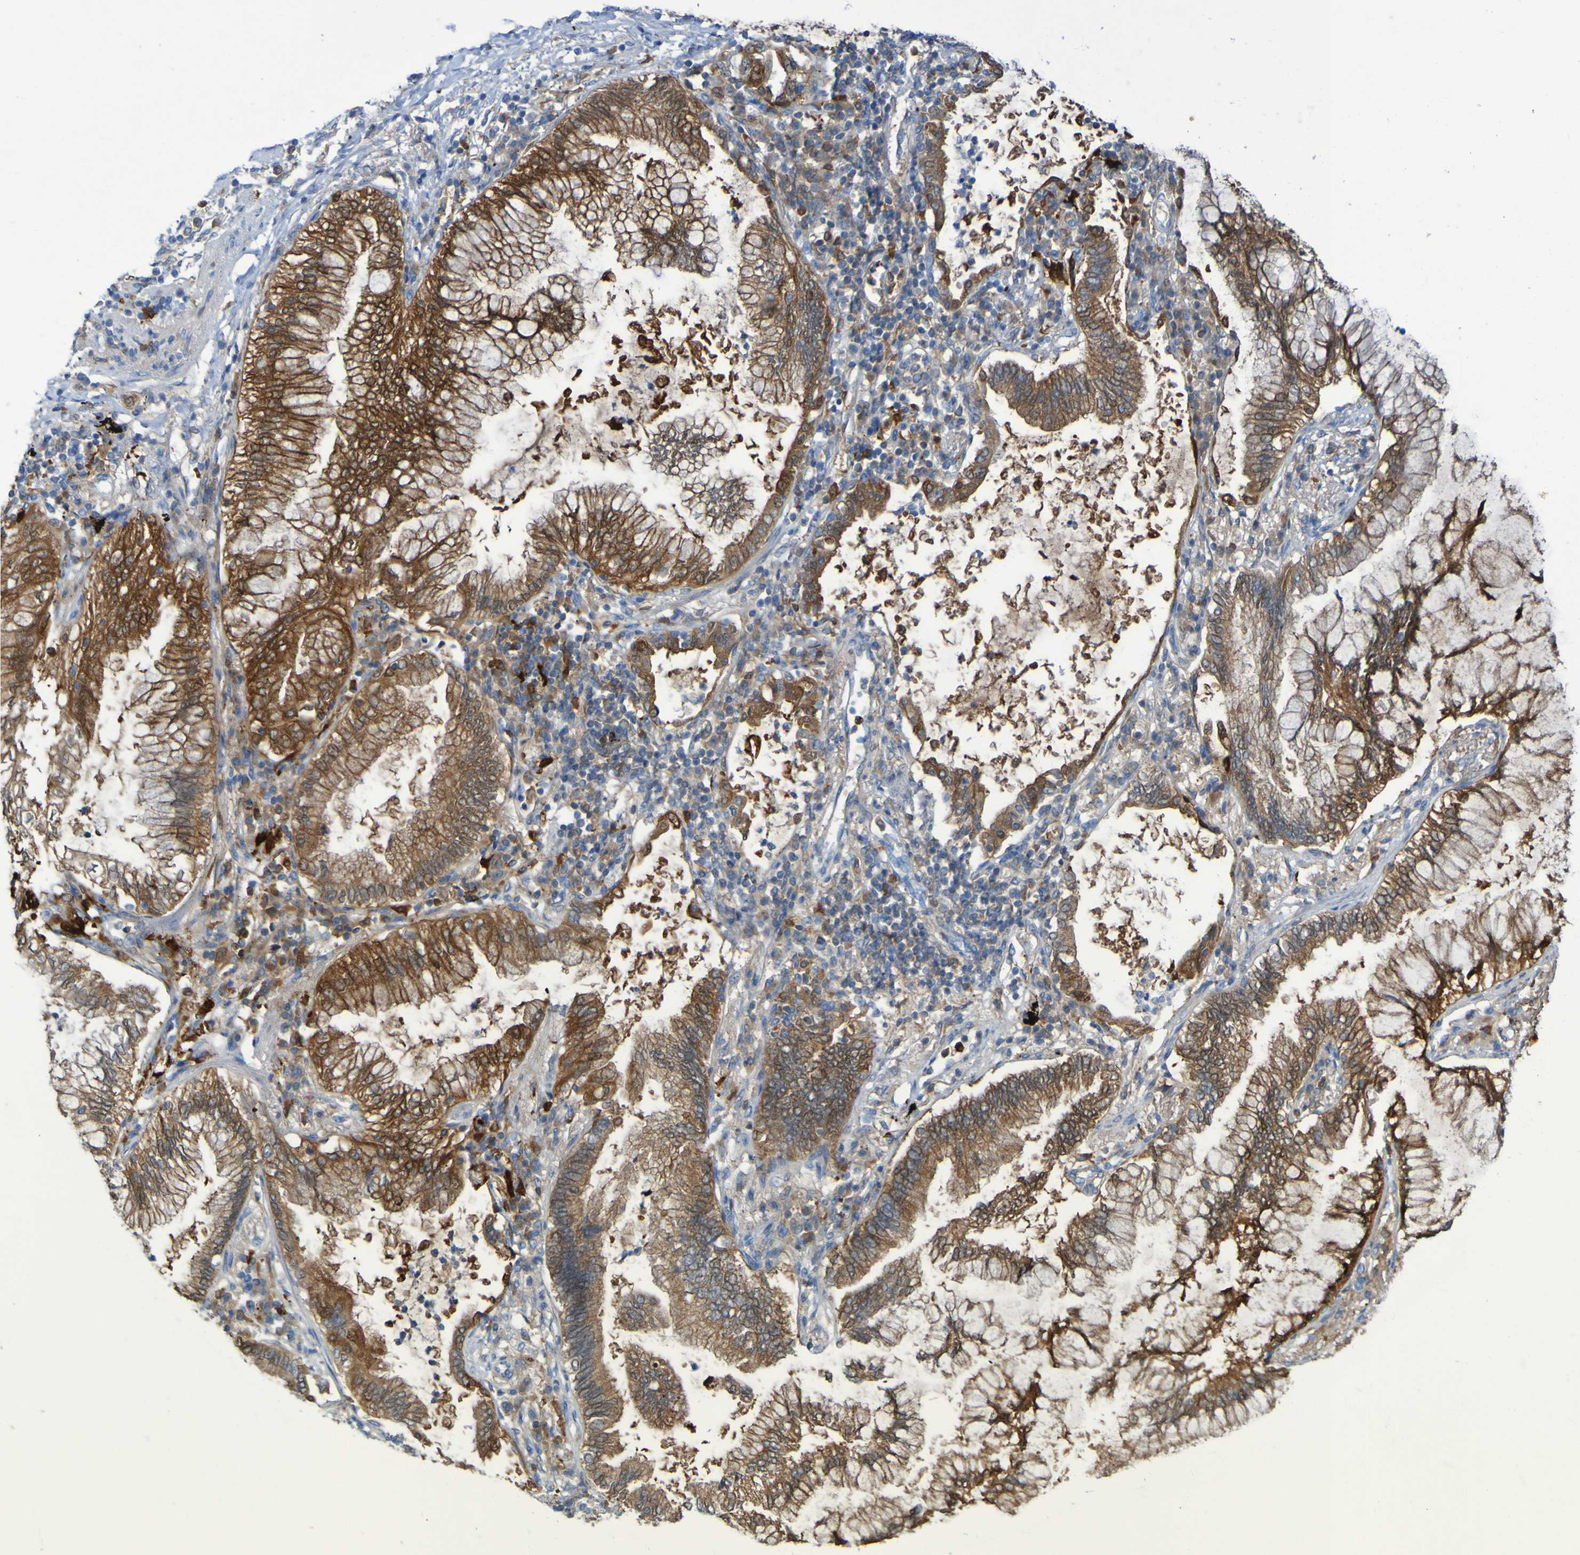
{"staining": {"intensity": "moderate", "quantity": ">75%", "location": "cytoplasmic/membranous"}, "tissue": "lung cancer", "cell_type": "Tumor cells", "image_type": "cancer", "snomed": [{"axis": "morphology", "description": "Normal tissue, NOS"}, {"axis": "morphology", "description": "Adenocarcinoma, NOS"}, {"axis": "topography", "description": "Bronchus"}, {"axis": "topography", "description": "Lung"}], "caption": "Lung cancer (adenocarcinoma) stained with immunohistochemistry exhibits moderate cytoplasmic/membranous positivity in about >75% of tumor cells.", "gene": "MPPE1", "patient": {"sex": "female", "age": 70}}